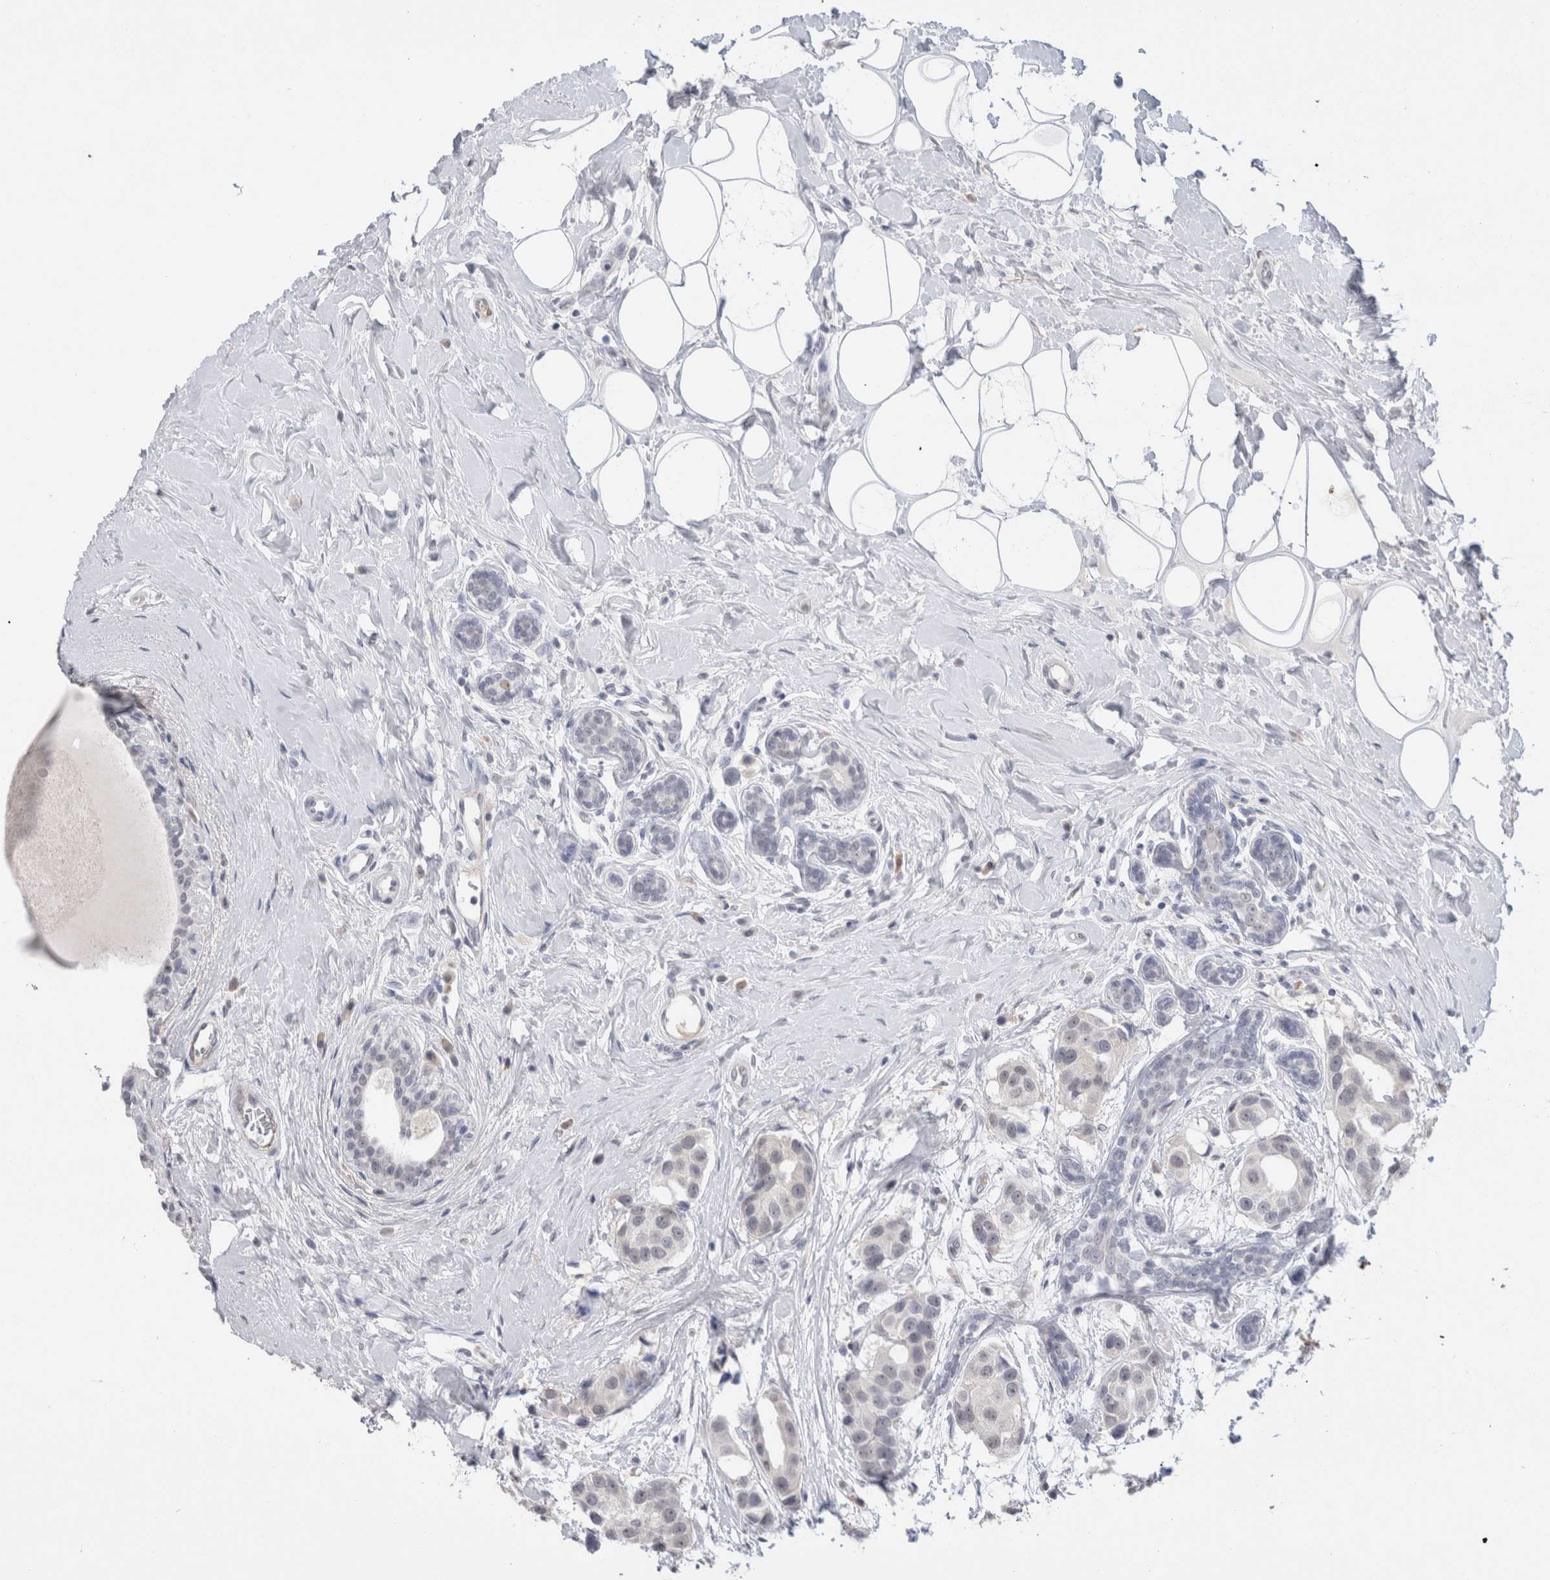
{"staining": {"intensity": "negative", "quantity": "none", "location": "none"}, "tissue": "breast cancer", "cell_type": "Tumor cells", "image_type": "cancer", "snomed": [{"axis": "morphology", "description": "Normal tissue, NOS"}, {"axis": "morphology", "description": "Duct carcinoma"}, {"axis": "topography", "description": "Breast"}], "caption": "This is an IHC histopathology image of human breast cancer (infiltrating ductal carcinoma). There is no staining in tumor cells.", "gene": "CADM3", "patient": {"sex": "female", "age": 39}}